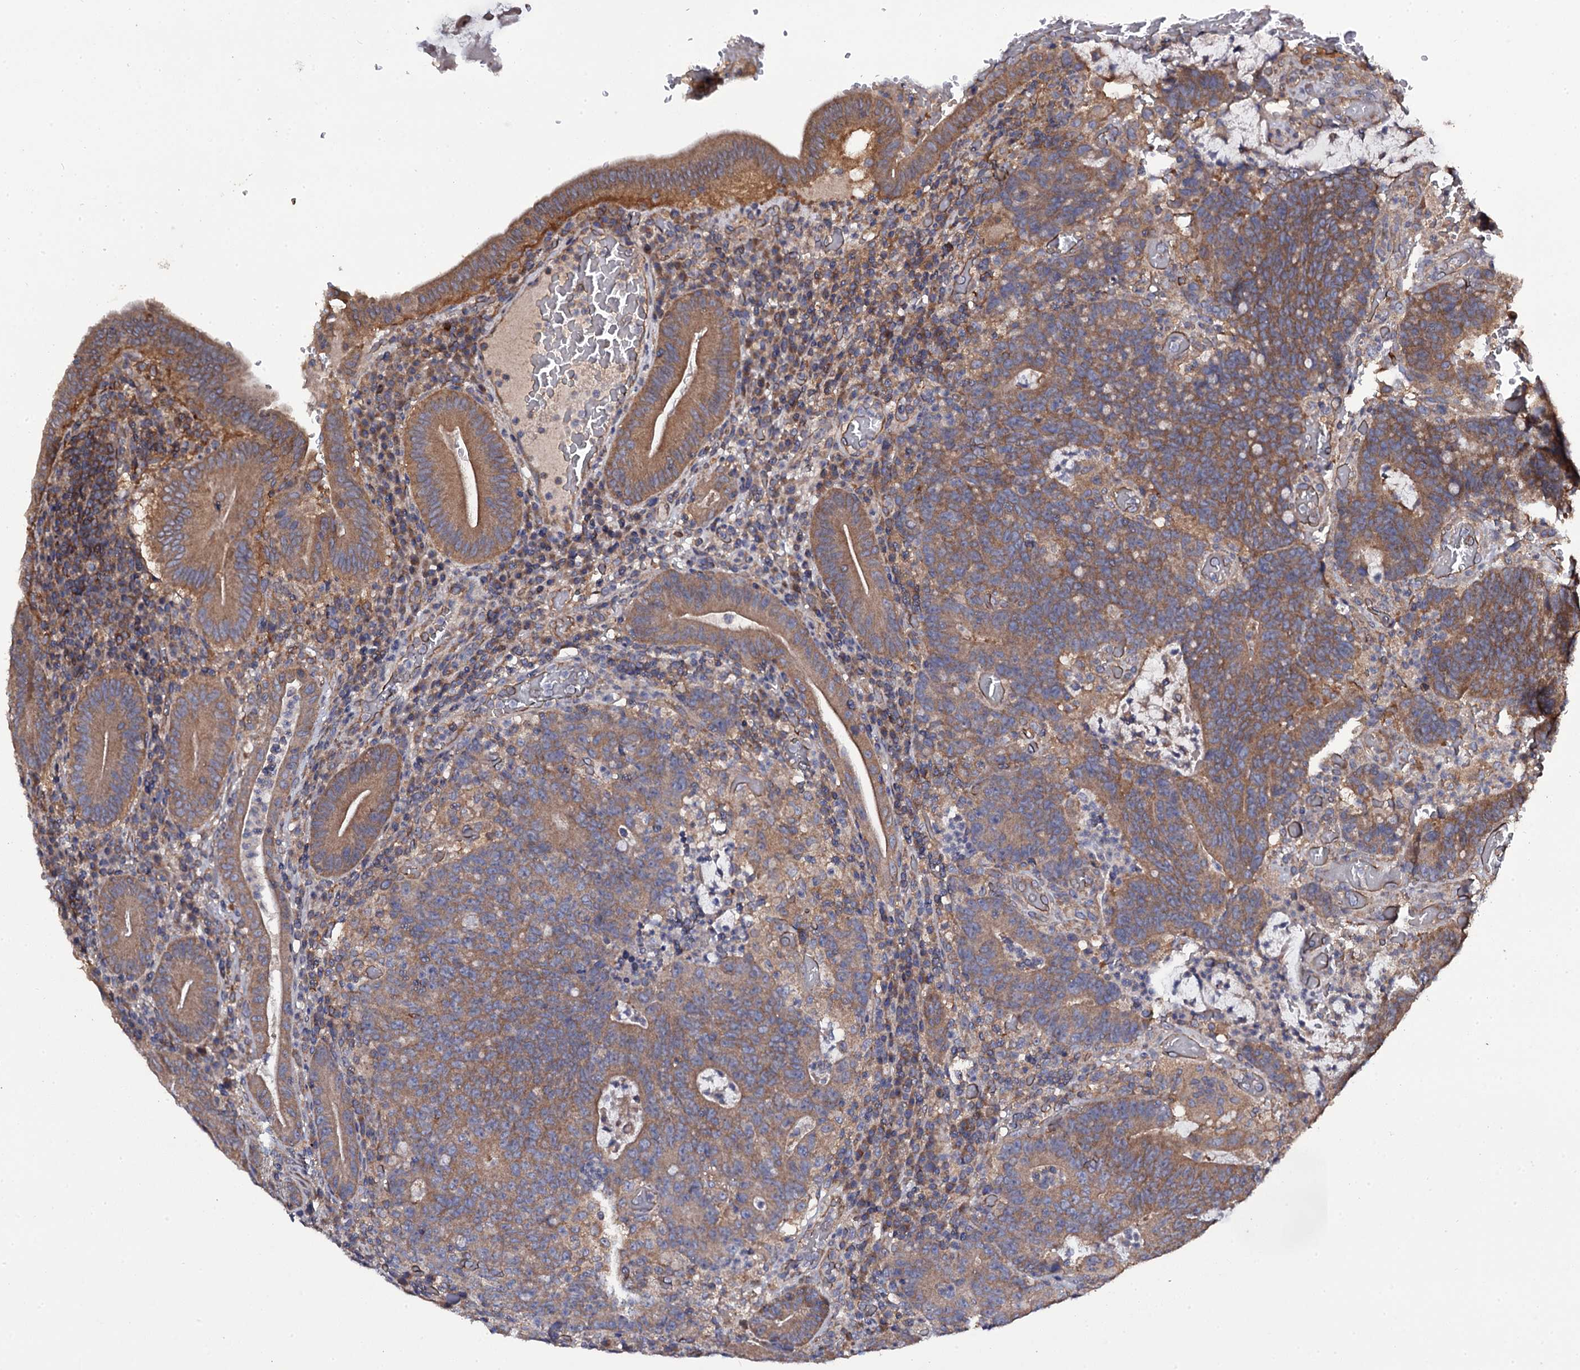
{"staining": {"intensity": "moderate", "quantity": ">75%", "location": "cytoplasmic/membranous"}, "tissue": "colorectal cancer", "cell_type": "Tumor cells", "image_type": "cancer", "snomed": [{"axis": "morphology", "description": "Normal tissue, NOS"}, {"axis": "morphology", "description": "Adenocarcinoma, NOS"}, {"axis": "topography", "description": "Colon"}], "caption": "About >75% of tumor cells in human colorectal adenocarcinoma exhibit moderate cytoplasmic/membranous protein positivity as visualized by brown immunohistochemical staining.", "gene": "TTC23", "patient": {"sex": "female", "age": 75}}